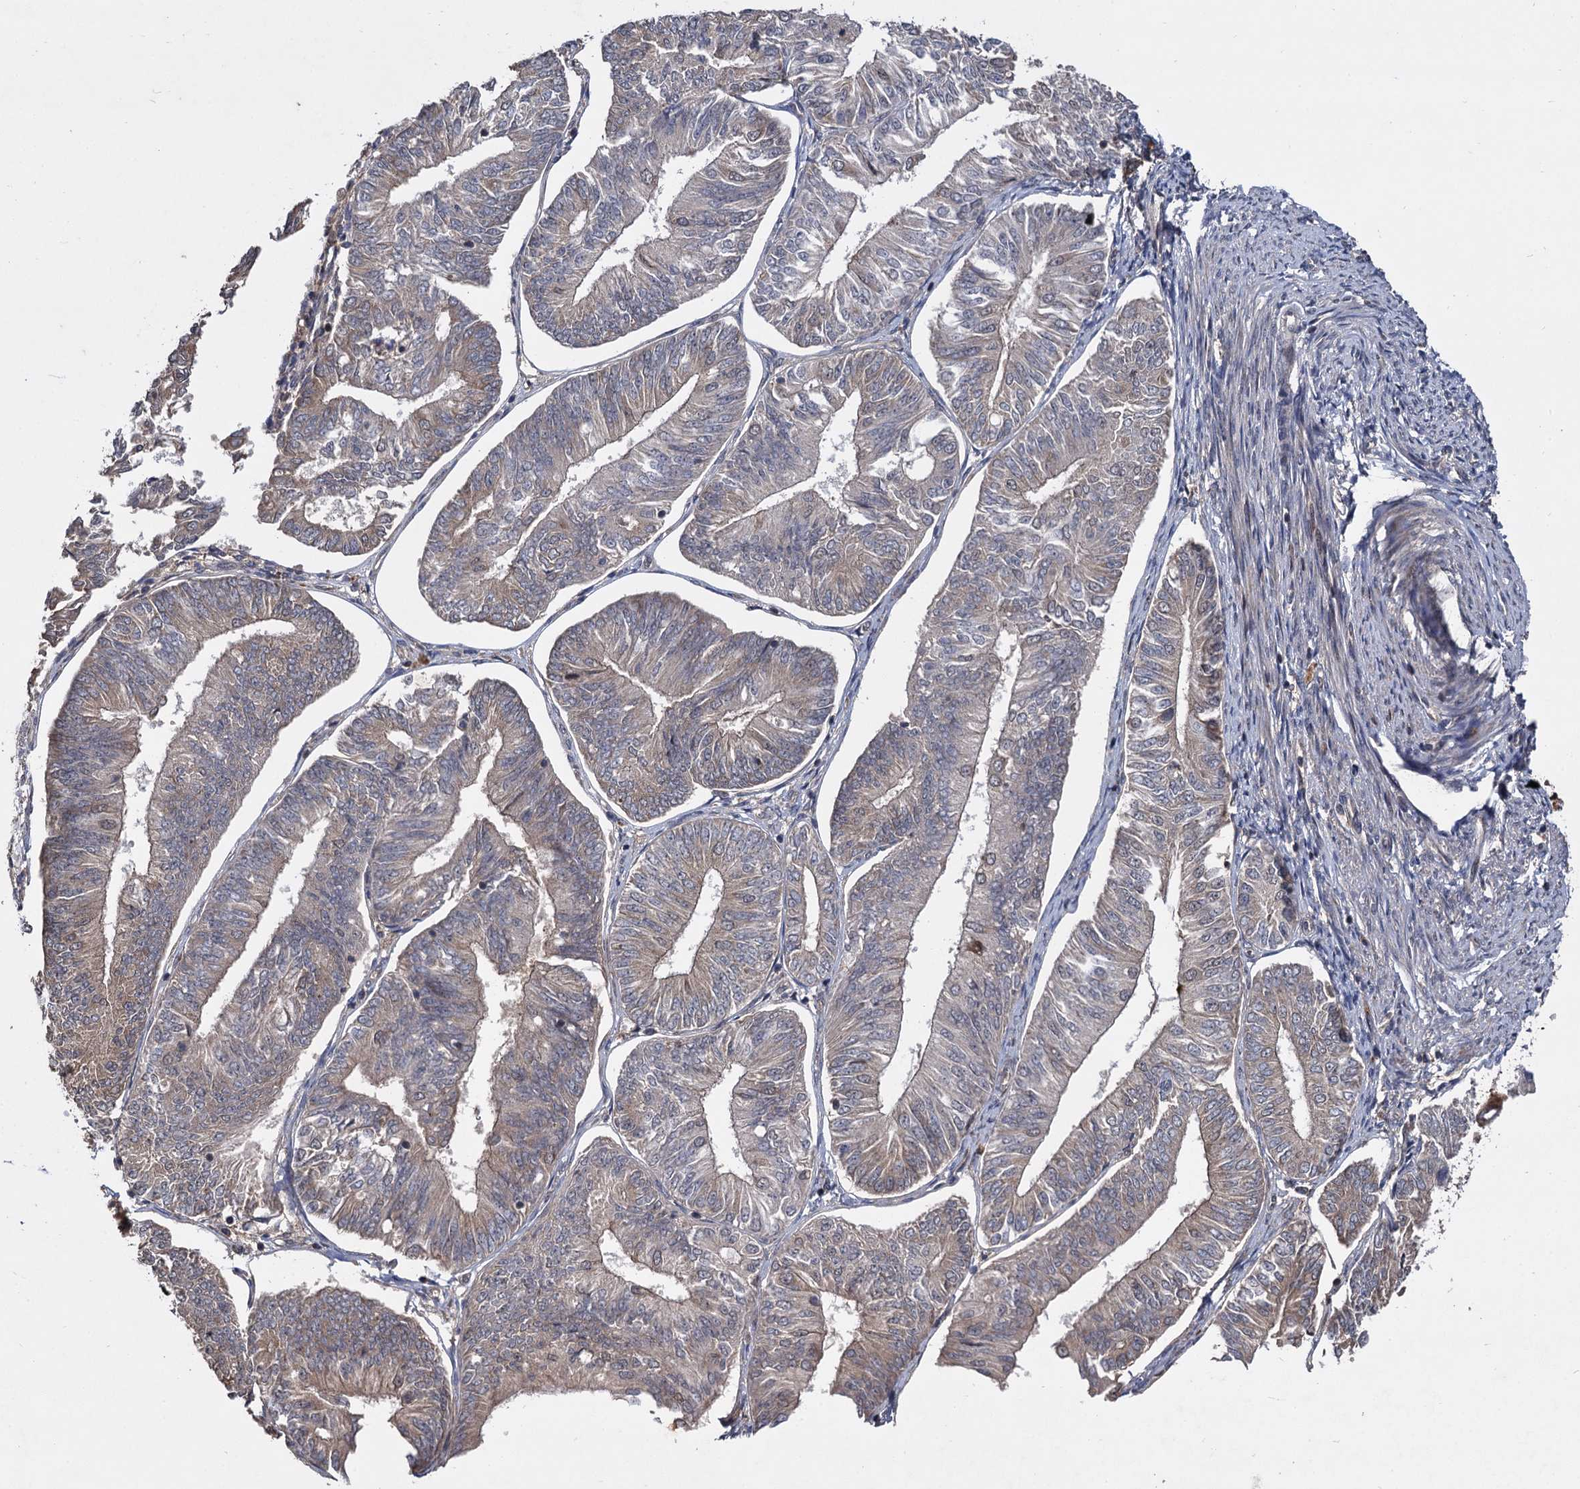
{"staining": {"intensity": "weak", "quantity": "<25%", "location": "cytoplasmic/membranous"}, "tissue": "endometrial cancer", "cell_type": "Tumor cells", "image_type": "cancer", "snomed": [{"axis": "morphology", "description": "Adenocarcinoma, NOS"}, {"axis": "topography", "description": "Endometrium"}], "caption": "Tumor cells show no significant positivity in endometrial adenocarcinoma.", "gene": "INPPL1", "patient": {"sex": "female", "age": 58}}